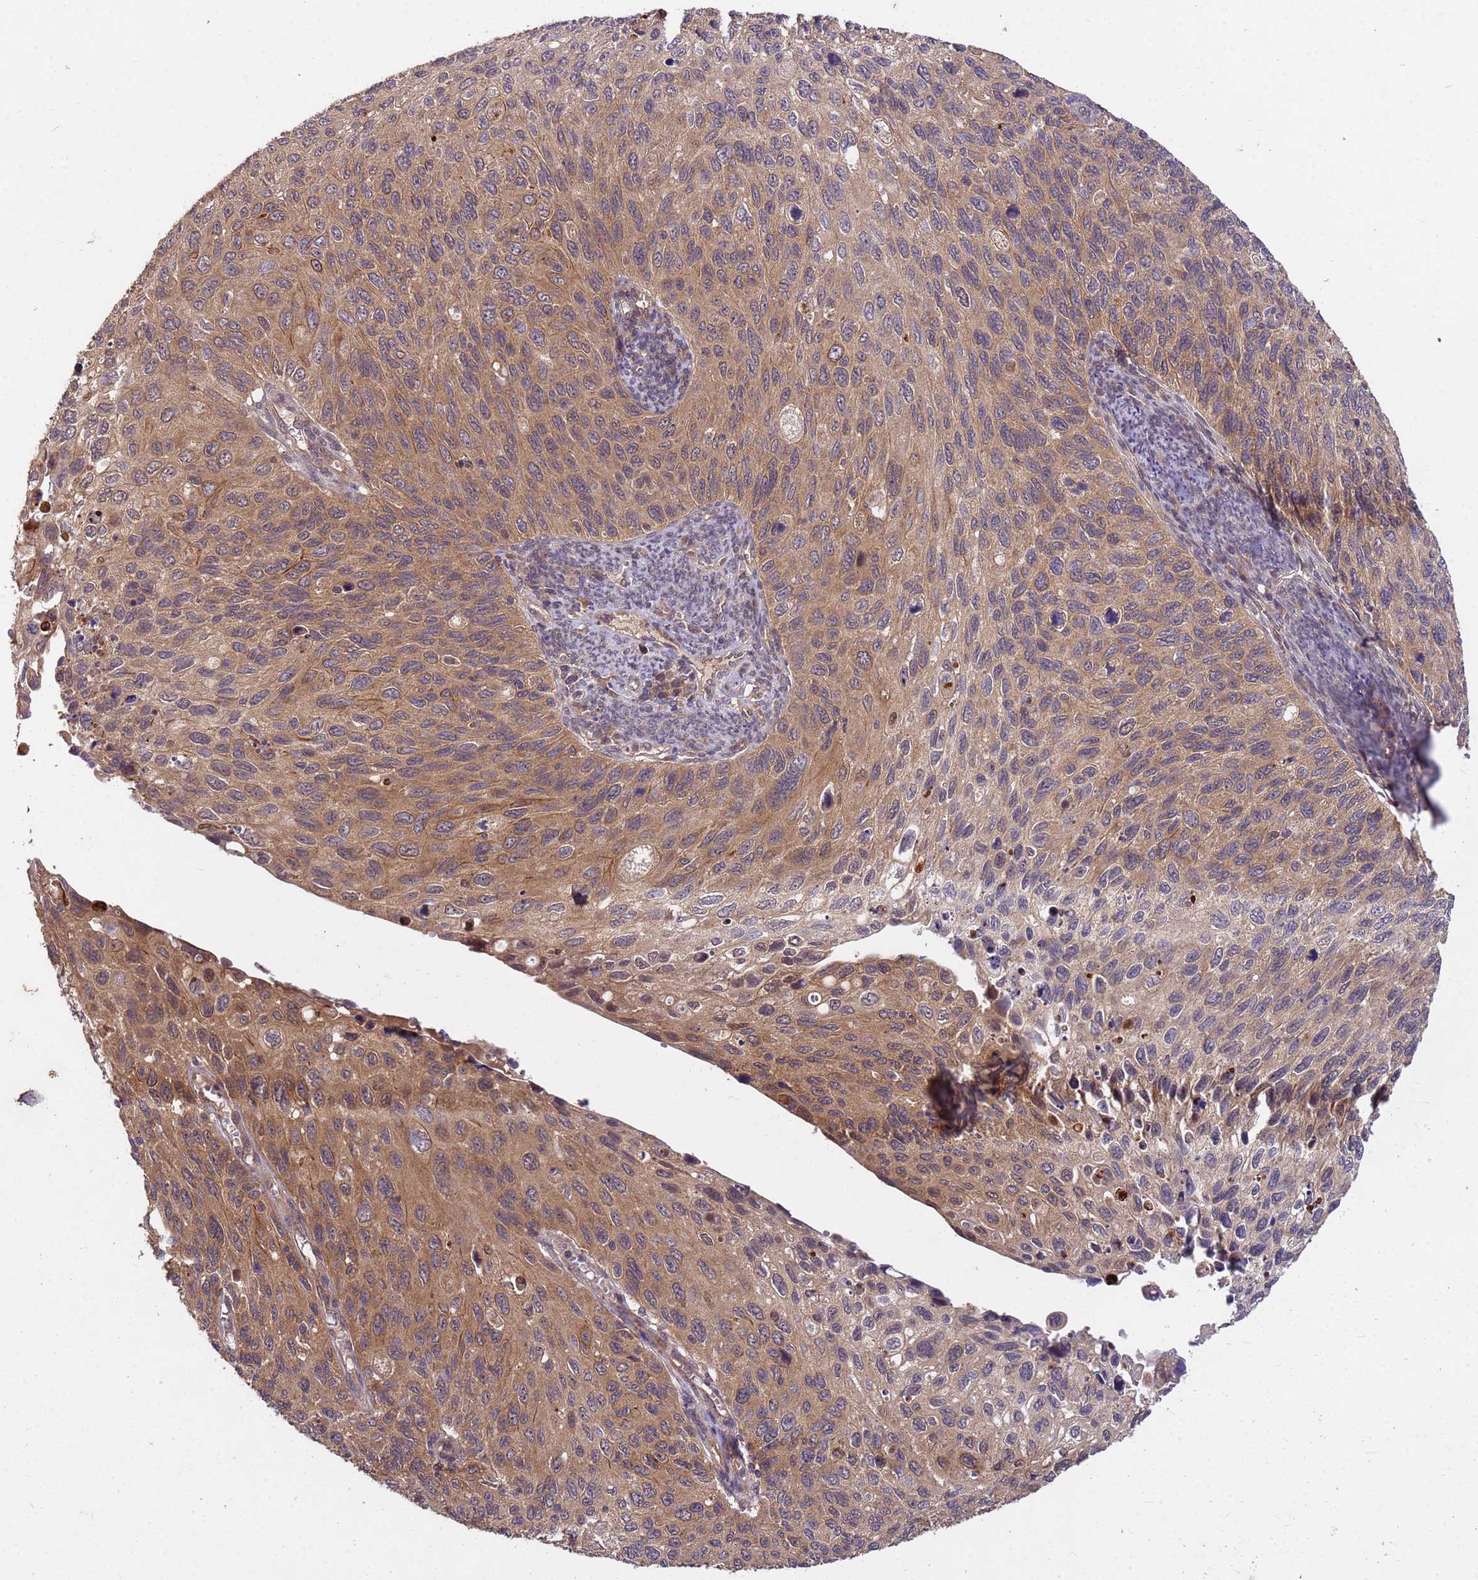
{"staining": {"intensity": "moderate", "quantity": ">75%", "location": "cytoplasmic/membranous"}, "tissue": "cervical cancer", "cell_type": "Tumor cells", "image_type": "cancer", "snomed": [{"axis": "morphology", "description": "Squamous cell carcinoma, NOS"}, {"axis": "topography", "description": "Cervix"}], "caption": "Immunohistochemistry (DAB) staining of human cervical cancer (squamous cell carcinoma) demonstrates moderate cytoplasmic/membranous protein expression in approximately >75% of tumor cells. The staining is performed using DAB brown chromogen to label protein expression. The nuclei are counter-stained blue using hematoxylin.", "gene": "PPP2CB", "patient": {"sex": "female", "age": 70}}